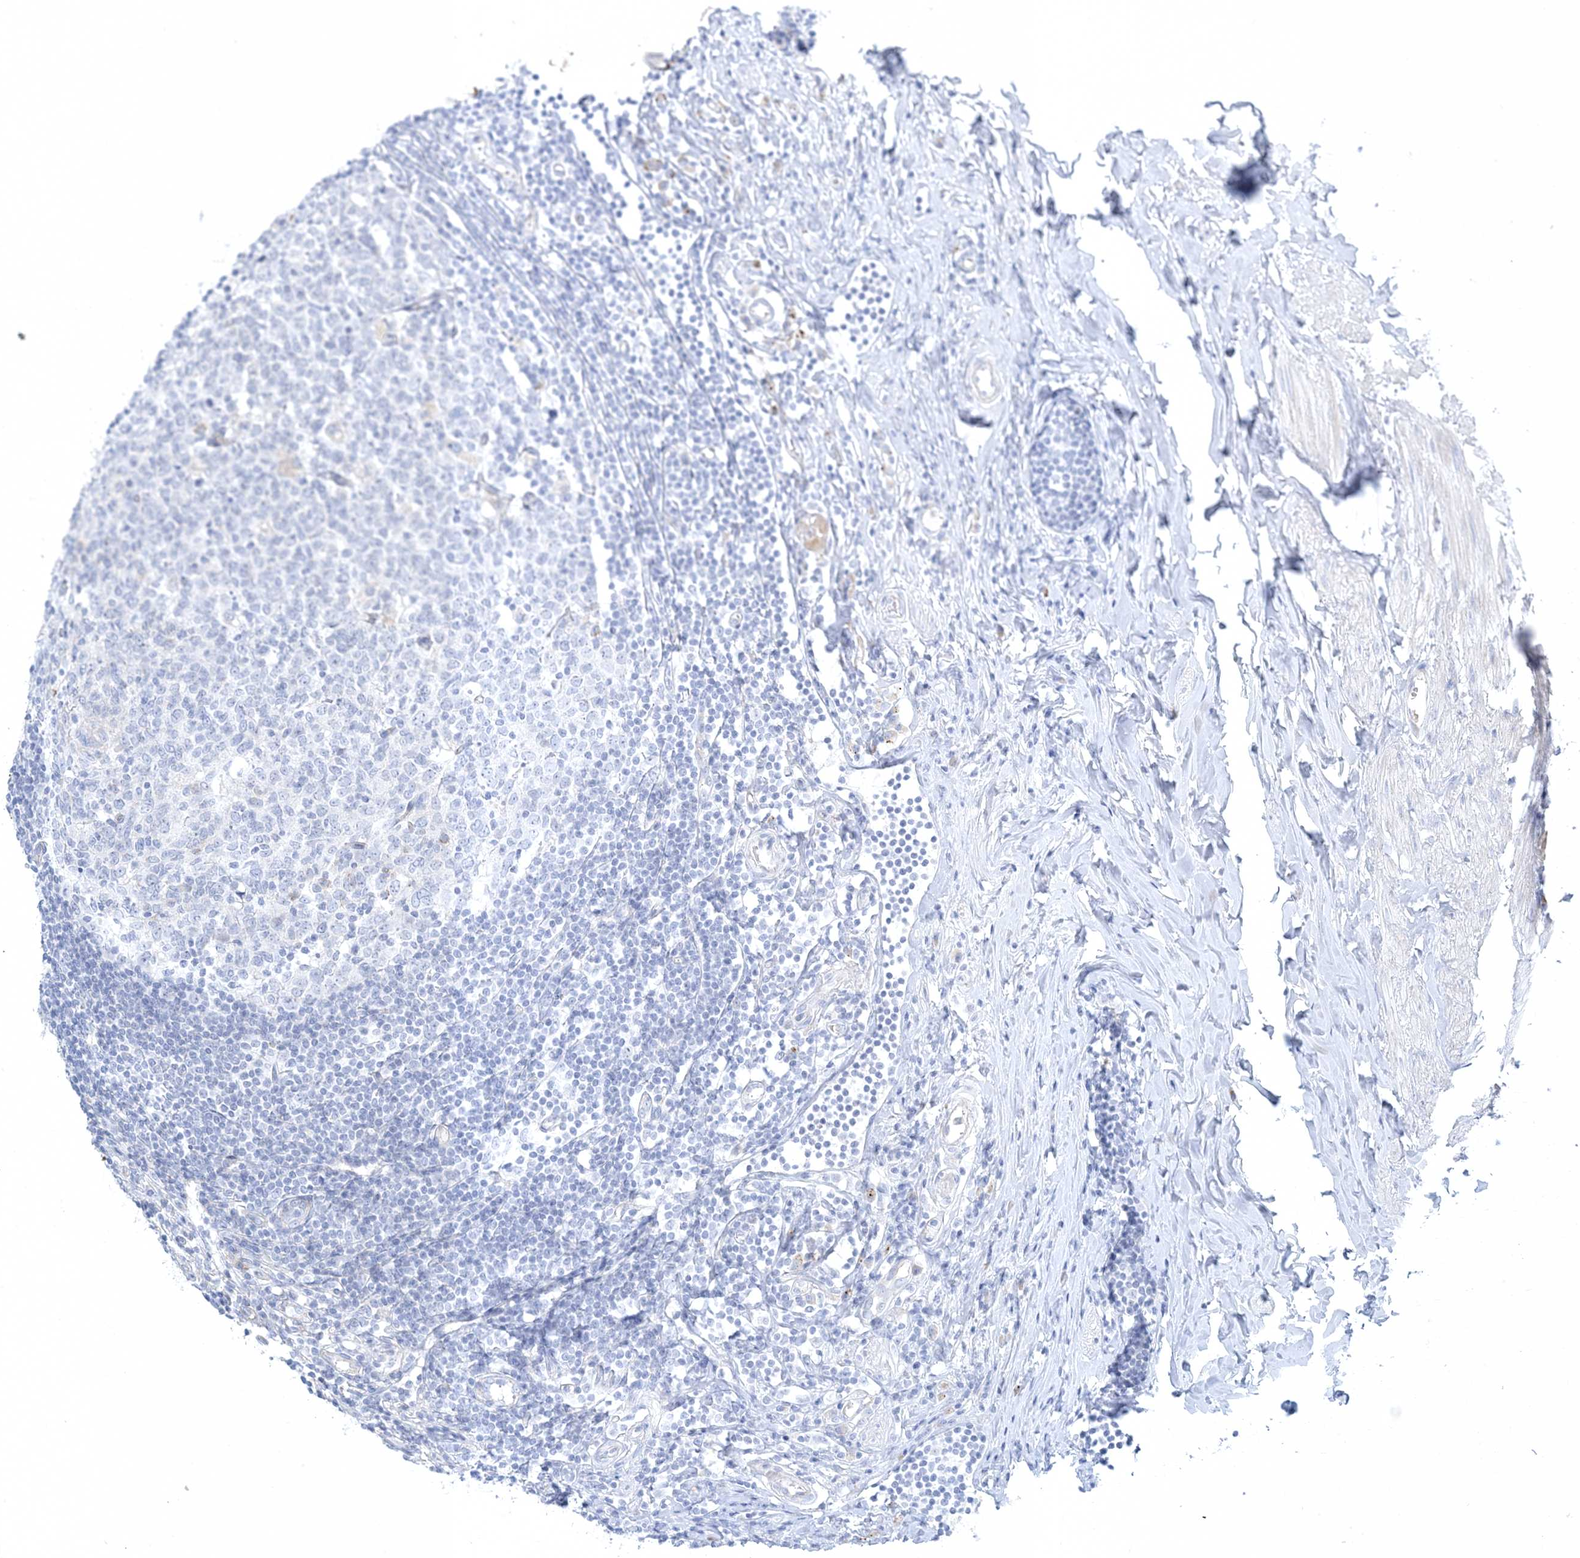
{"staining": {"intensity": "negative", "quantity": "none", "location": "none"}, "tissue": "appendix", "cell_type": "Glandular cells", "image_type": "normal", "snomed": [{"axis": "morphology", "description": "Normal tissue, NOS"}, {"axis": "topography", "description": "Appendix"}], "caption": "IHC histopathology image of benign appendix: human appendix stained with DAB demonstrates no significant protein expression in glandular cells. (DAB (3,3'-diaminobenzidine) immunohistochemistry visualized using brightfield microscopy, high magnification).", "gene": "XIRP2", "patient": {"sex": "female", "age": 54}}